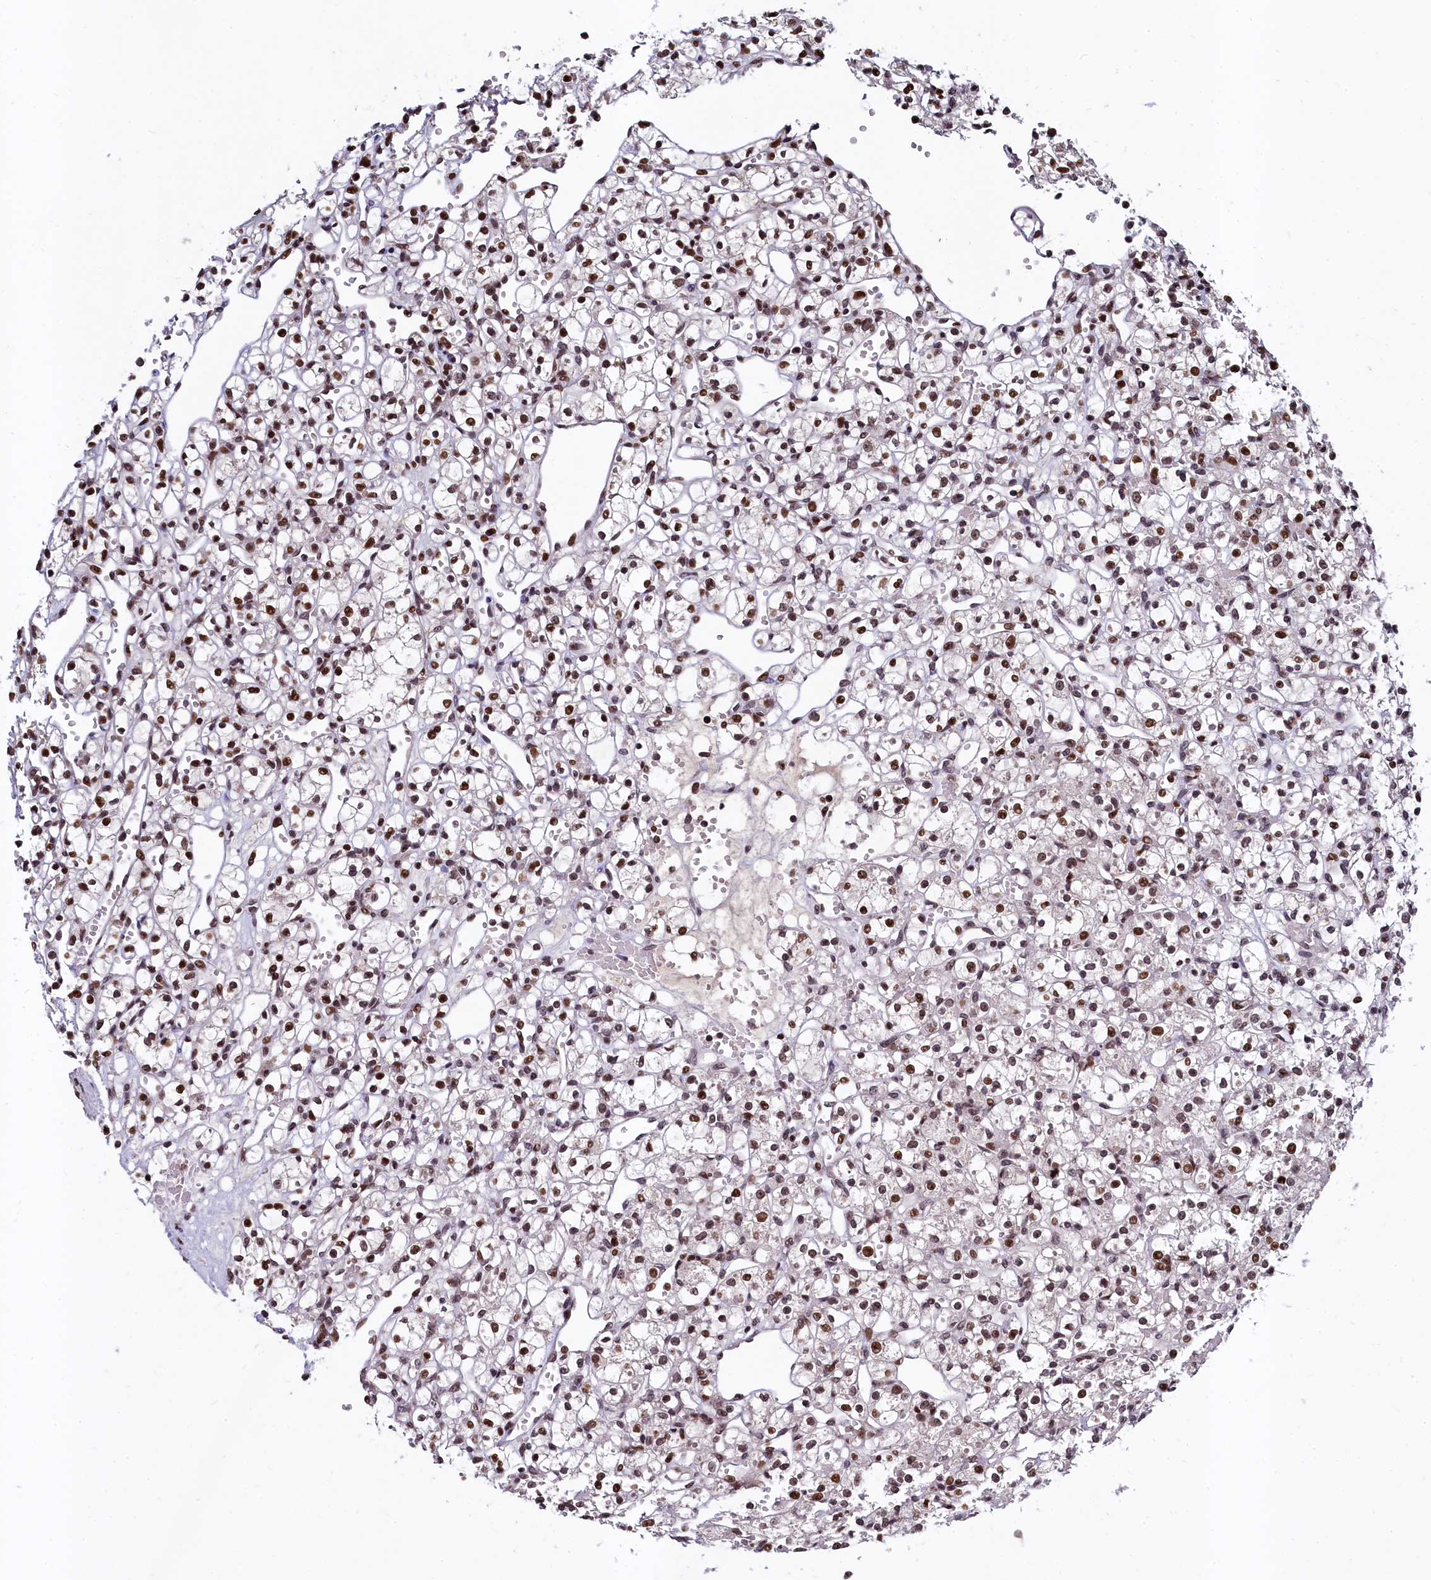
{"staining": {"intensity": "moderate", "quantity": ">75%", "location": "nuclear"}, "tissue": "renal cancer", "cell_type": "Tumor cells", "image_type": "cancer", "snomed": [{"axis": "morphology", "description": "Adenocarcinoma, NOS"}, {"axis": "topography", "description": "Kidney"}], "caption": "An image showing moderate nuclear staining in about >75% of tumor cells in renal adenocarcinoma, as visualized by brown immunohistochemical staining.", "gene": "FAM217B", "patient": {"sex": "female", "age": 59}}